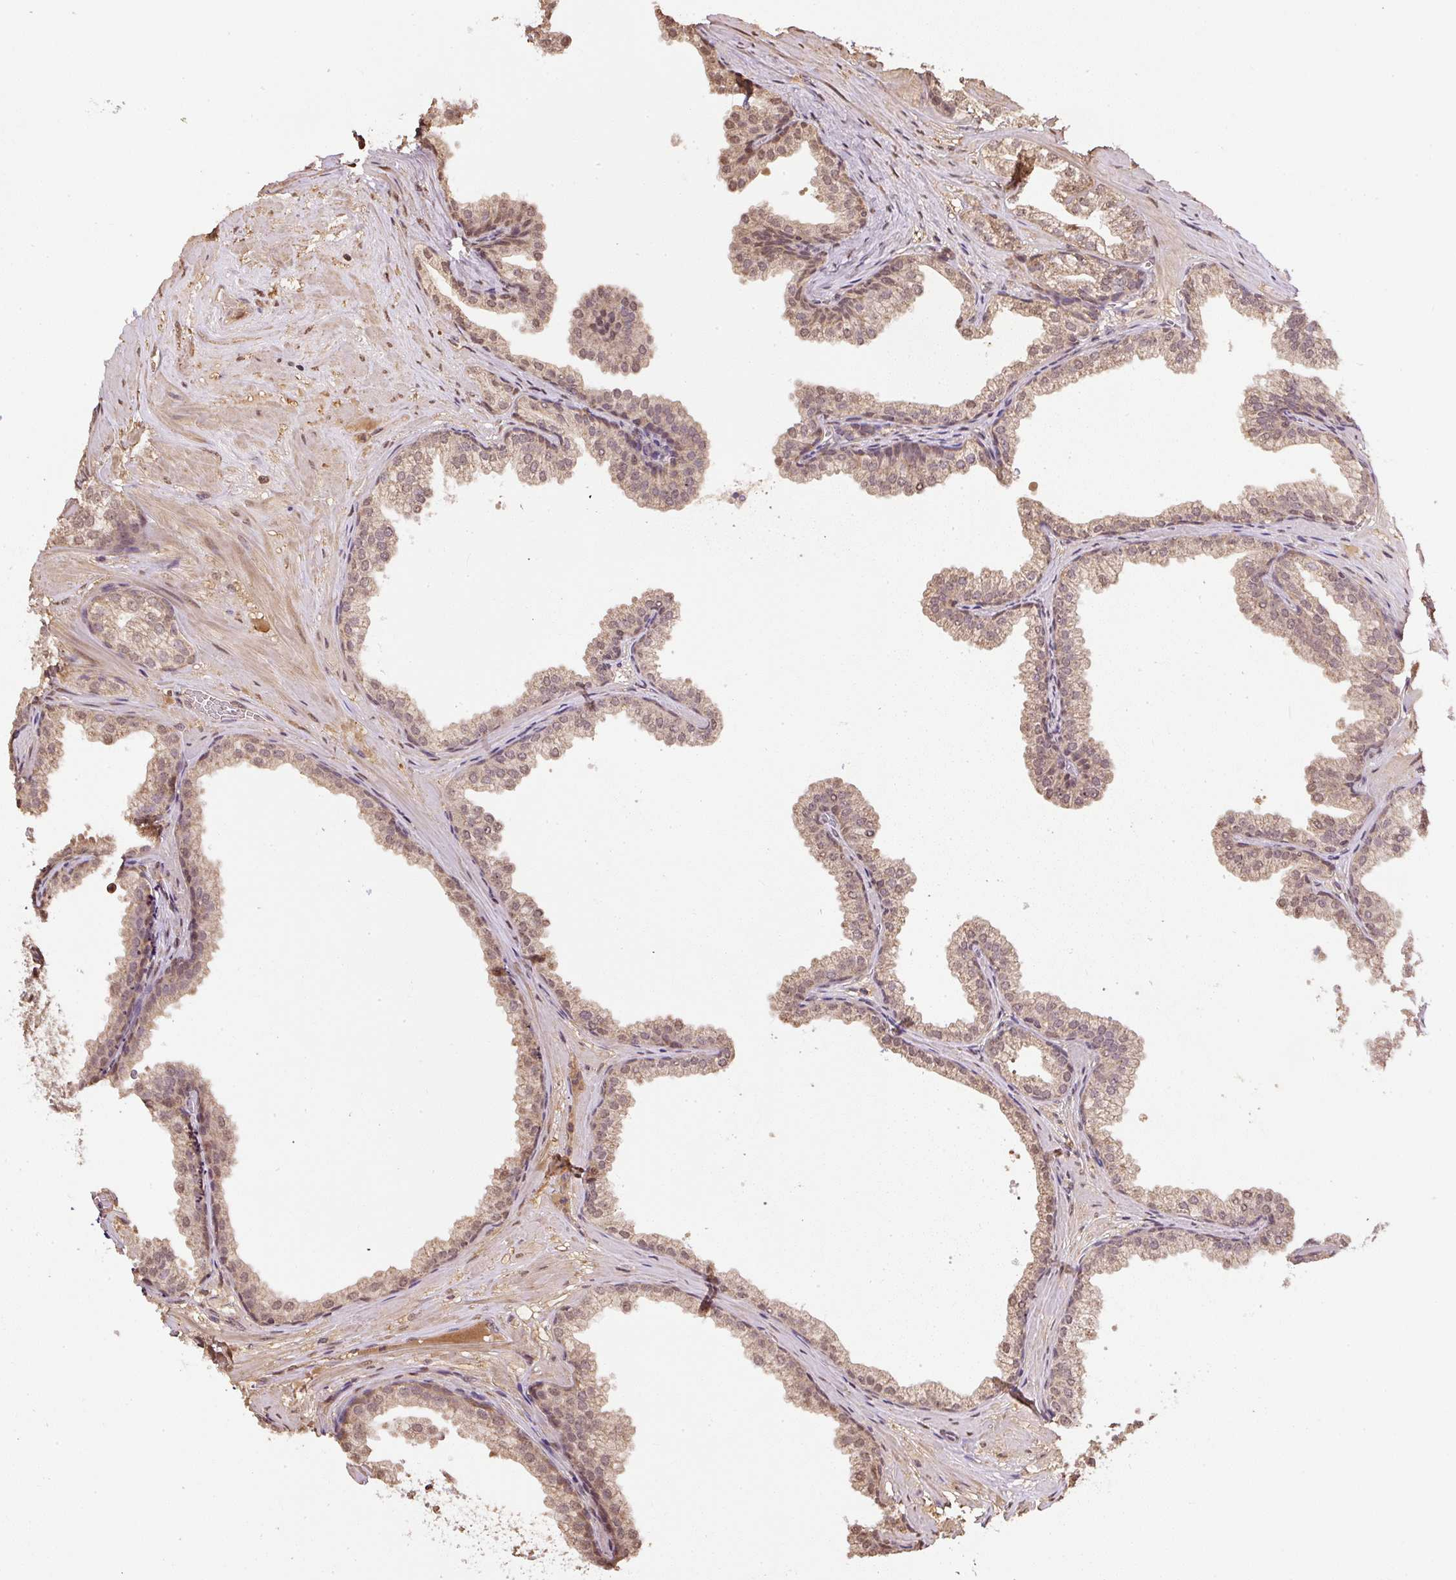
{"staining": {"intensity": "moderate", "quantity": ">75%", "location": "cytoplasmic/membranous,nuclear"}, "tissue": "prostate", "cell_type": "Glandular cells", "image_type": "normal", "snomed": [{"axis": "morphology", "description": "Normal tissue, NOS"}, {"axis": "topography", "description": "Prostate"}], "caption": "The photomicrograph displays staining of unremarkable prostate, revealing moderate cytoplasmic/membranous,nuclear protein expression (brown color) within glandular cells.", "gene": "TMEM170B", "patient": {"sex": "male", "age": 37}}